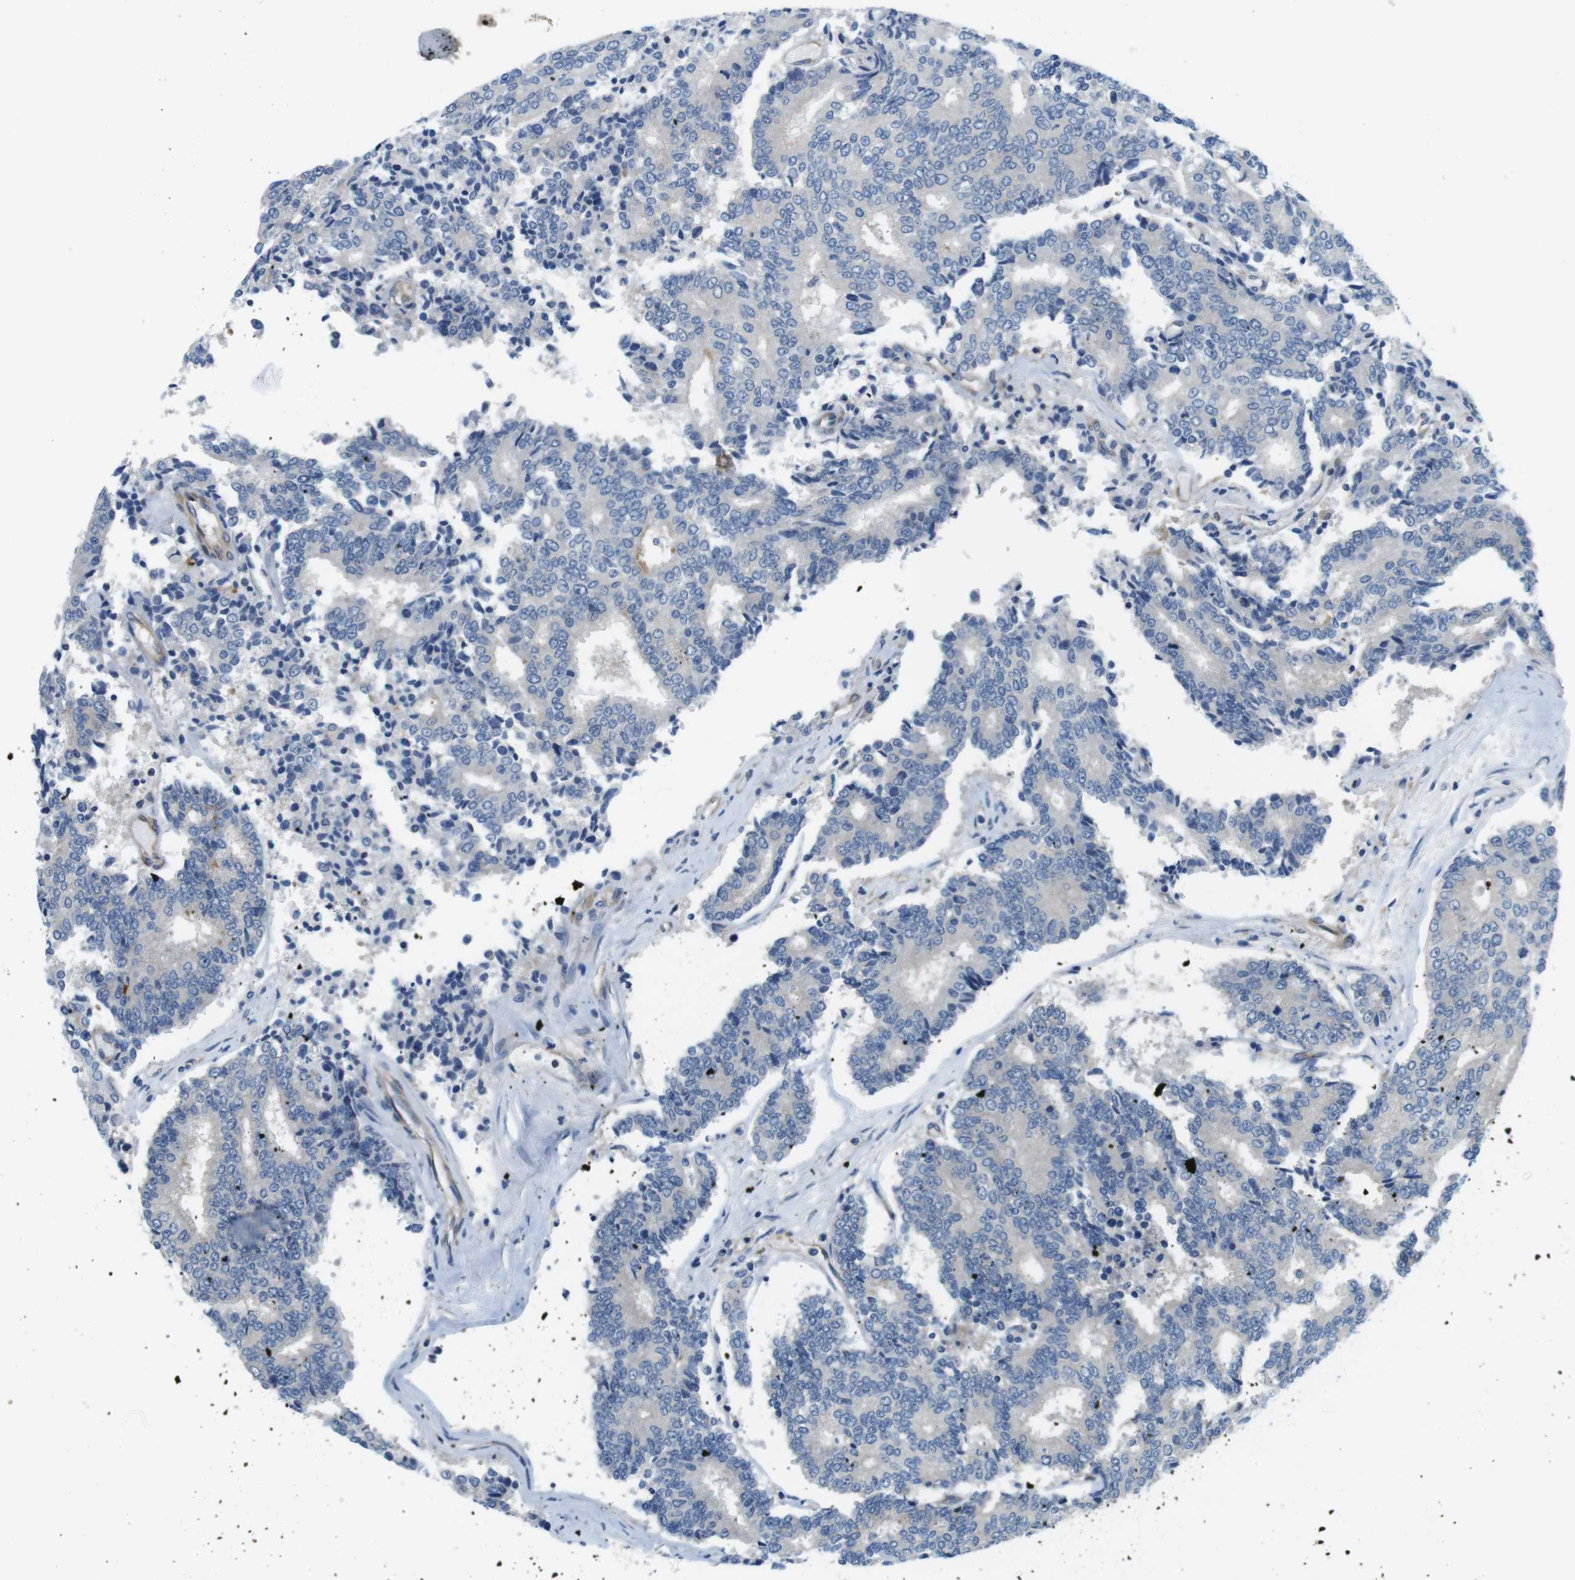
{"staining": {"intensity": "negative", "quantity": "none", "location": "none"}, "tissue": "prostate cancer", "cell_type": "Tumor cells", "image_type": "cancer", "snomed": [{"axis": "morphology", "description": "Normal tissue, NOS"}, {"axis": "morphology", "description": "Adenocarcinoma, High grade"}, {"axis": "topography", "description": "Prostate"}, {"axis": "topography", "description": "Seminal veicle"}], "caption": "Immunohistochemistry of human prostate cancer (adenocarcinoma (high-grade)) reveals no expression in tumor cells. (DAB (3,3'-diaminobenzidine) IHC, high magnification).", "gene": "DCLK1", "patient": {"sex": "male", "age": 55}}